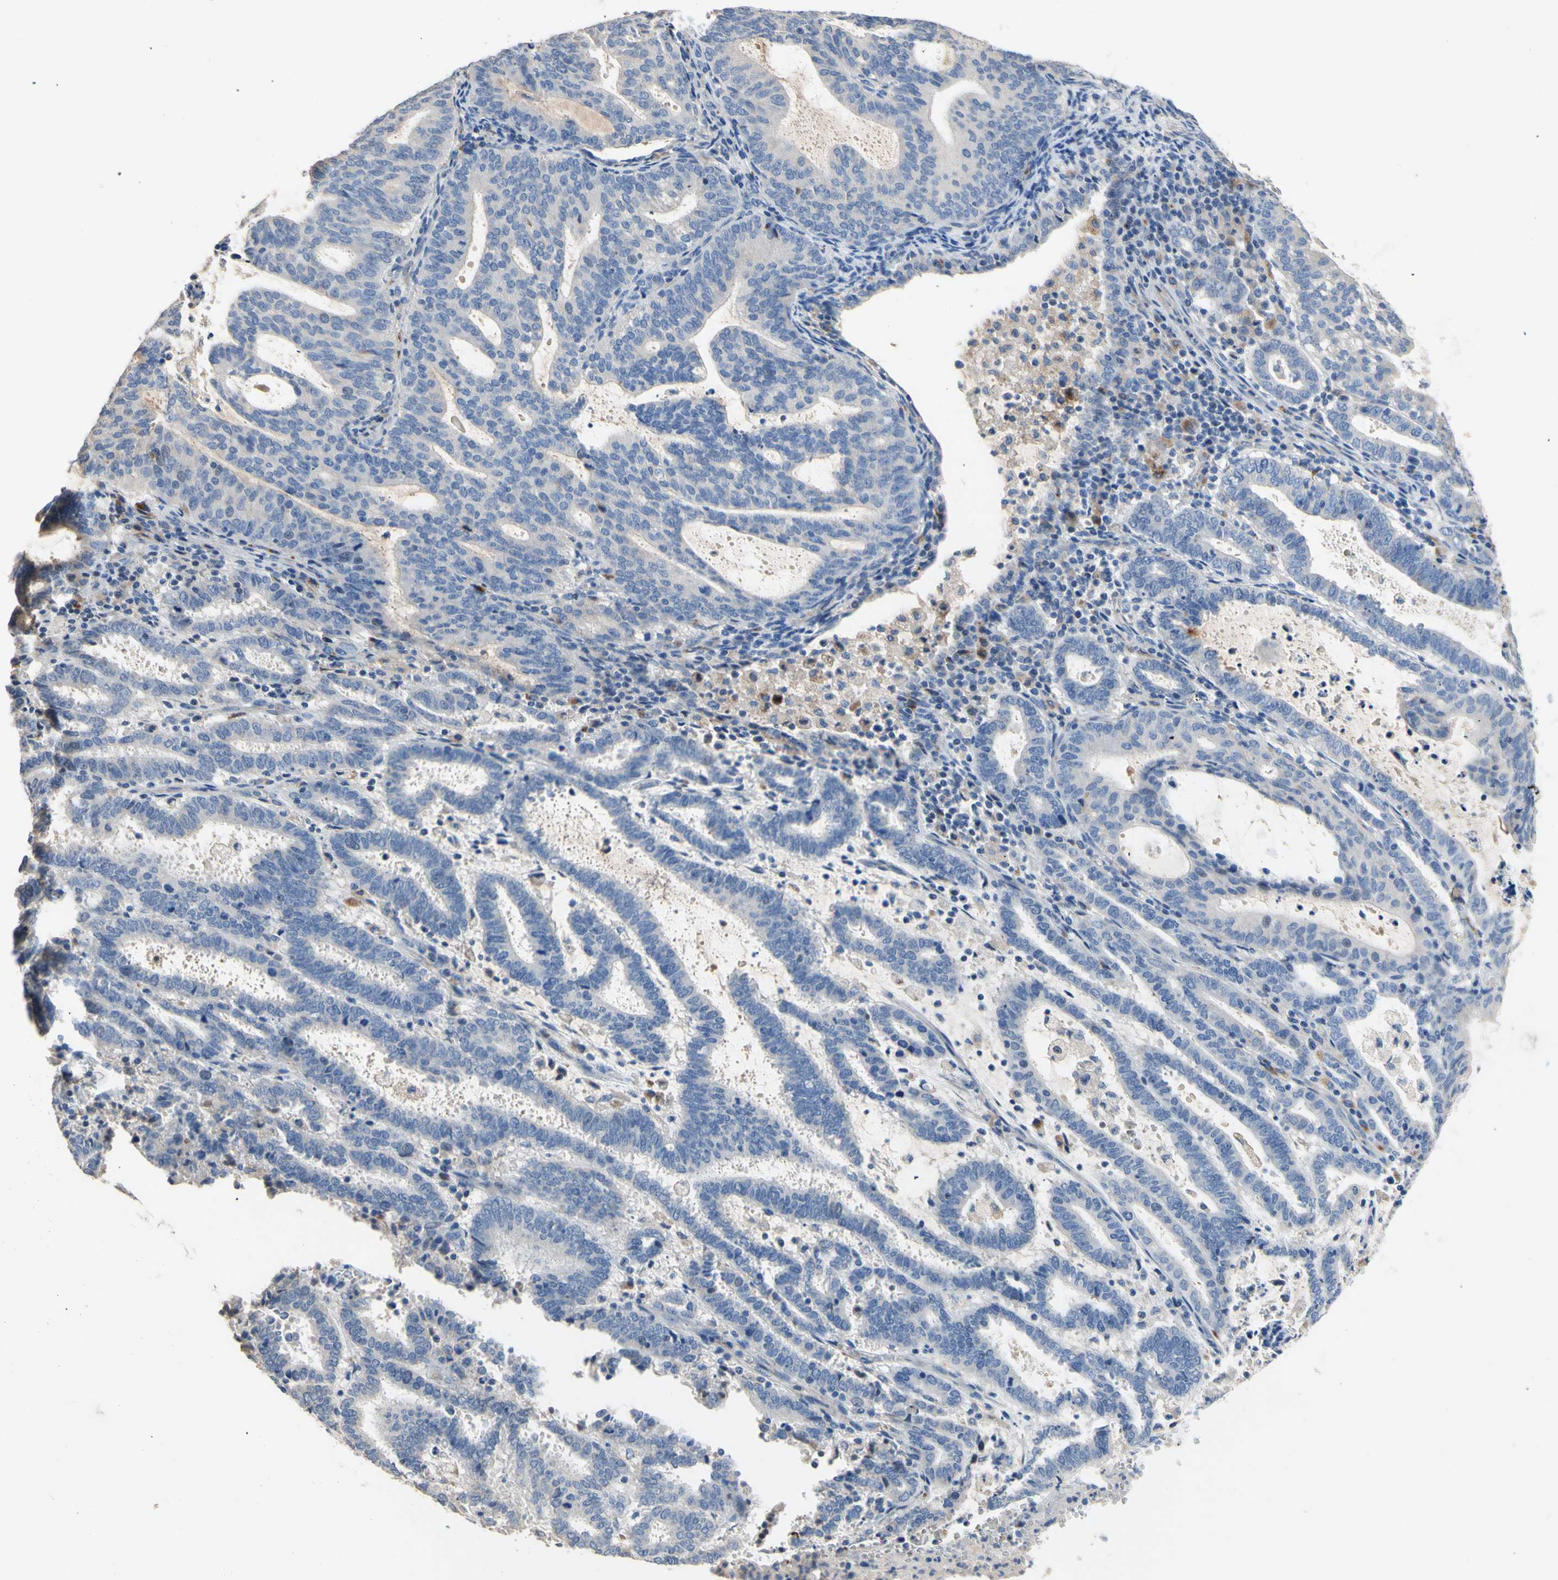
{"staining": {"intensity": "negative", "quantity": "none", "location": "none"}, "tissue": "endometrial cancer", "cell_type": "Tumor cells", "image_type": "cancer", "snomed": [{"axis": "morphology", "description": "Adenocarcinoma, NOS"}, {"axis": "topography", "description": "Uterus"}], "caption": "Tumor cells are negative for protein expression in human endometrial cancer (adenocarcinoma).", "gene": "CDON", "patient": {"sex": "female", "age": 83}}